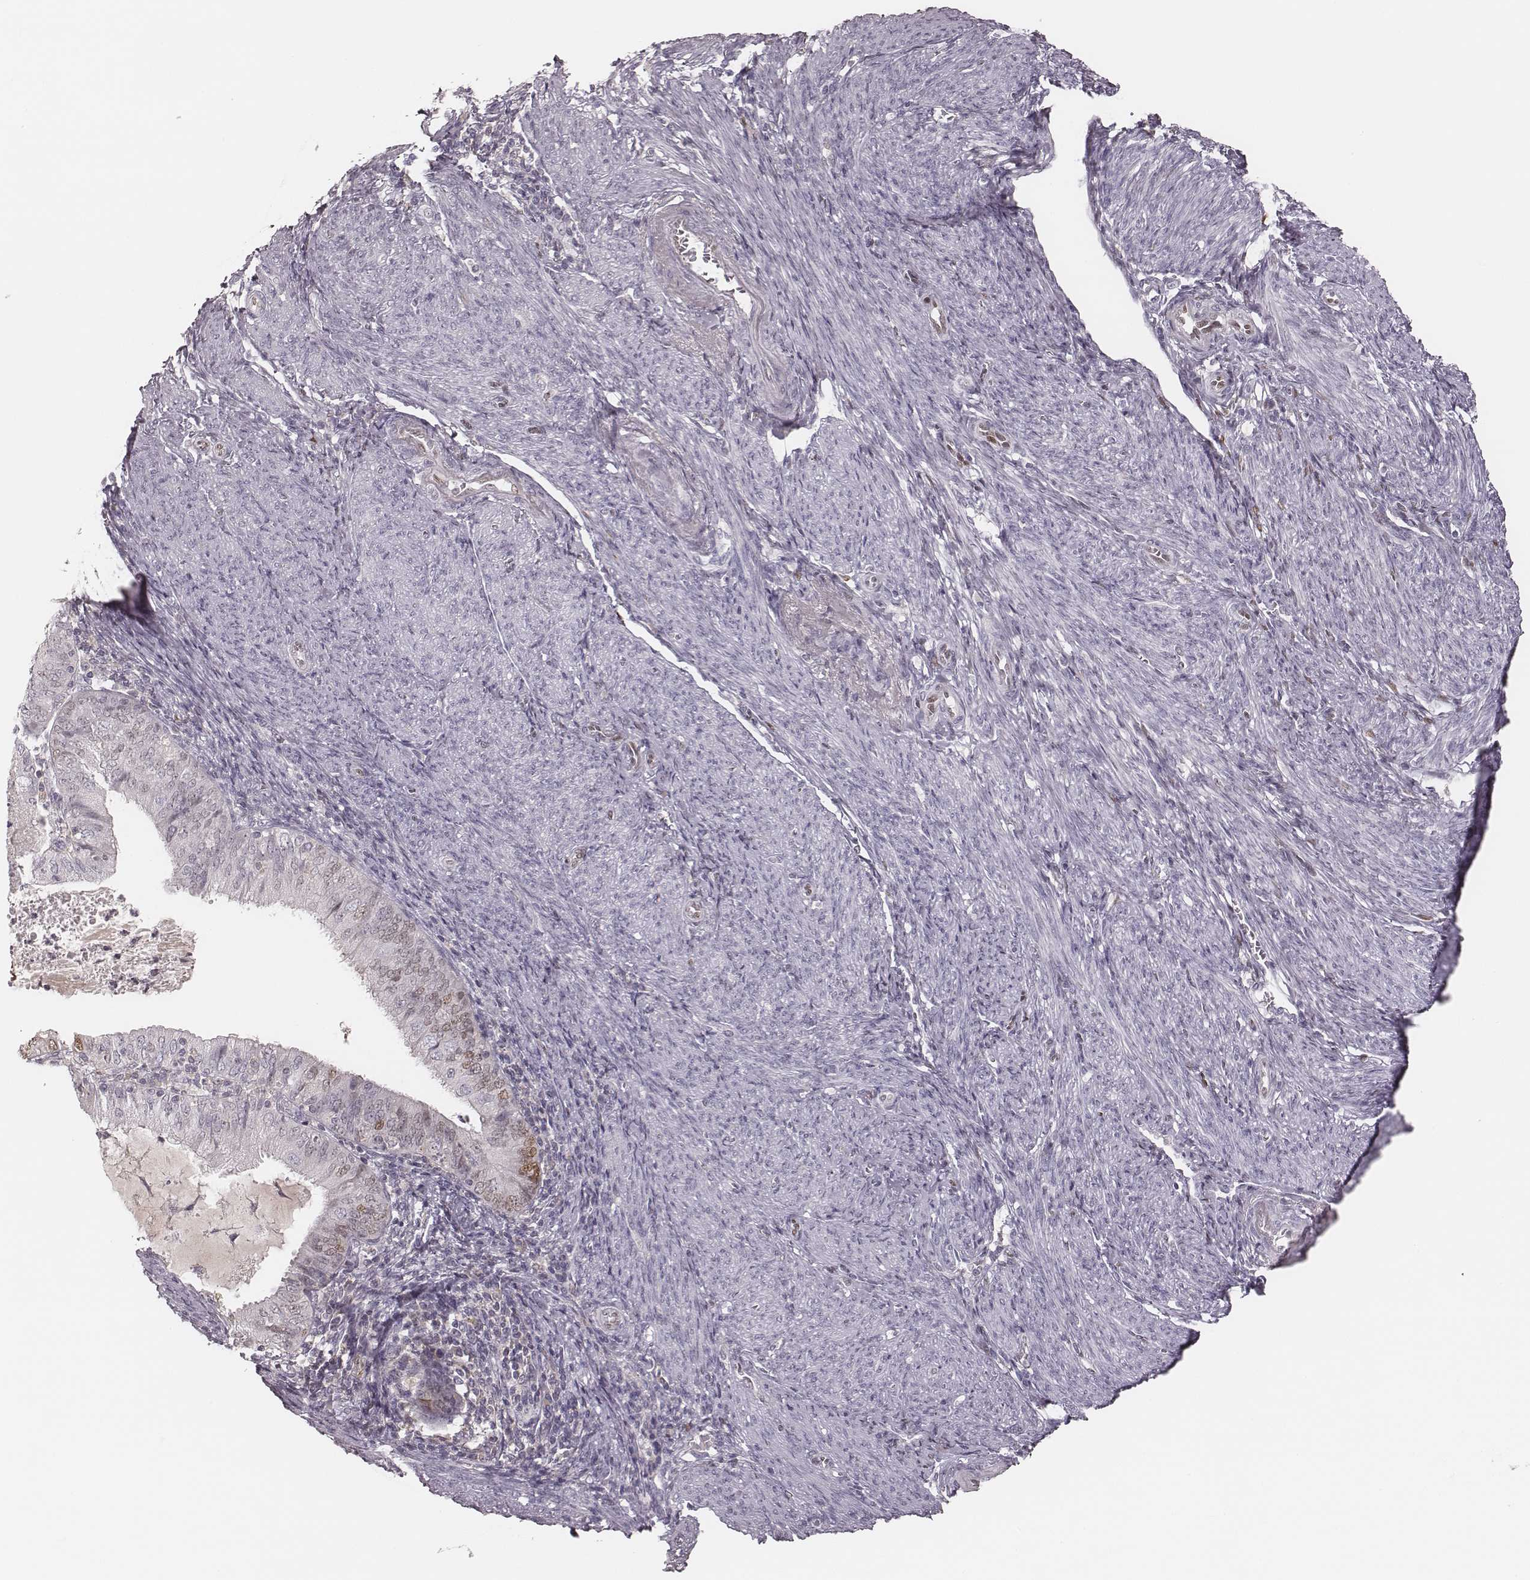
{"staining": {"intensity": "weak", "quantity": "<25%", "location": "nuclear"}, "tissue": "endometrial cancer", "cell_type": "Tumor cells", "image_type": "cancer", "snomed": [{"axis": "morphology", "description": "Adenocarcinoma, NOS"}, {"axis": "topography", "description": "Endometrium"}], "caption": "A micrograph of human endometrial cancer (adenocarcinoma) is negative for staining in tumor cells. (Immunohistochemistry (ihc), brightfield microscopy, high magnification).", "gene": "MSX1", "patient": {"sex": "female", "age": 57}}